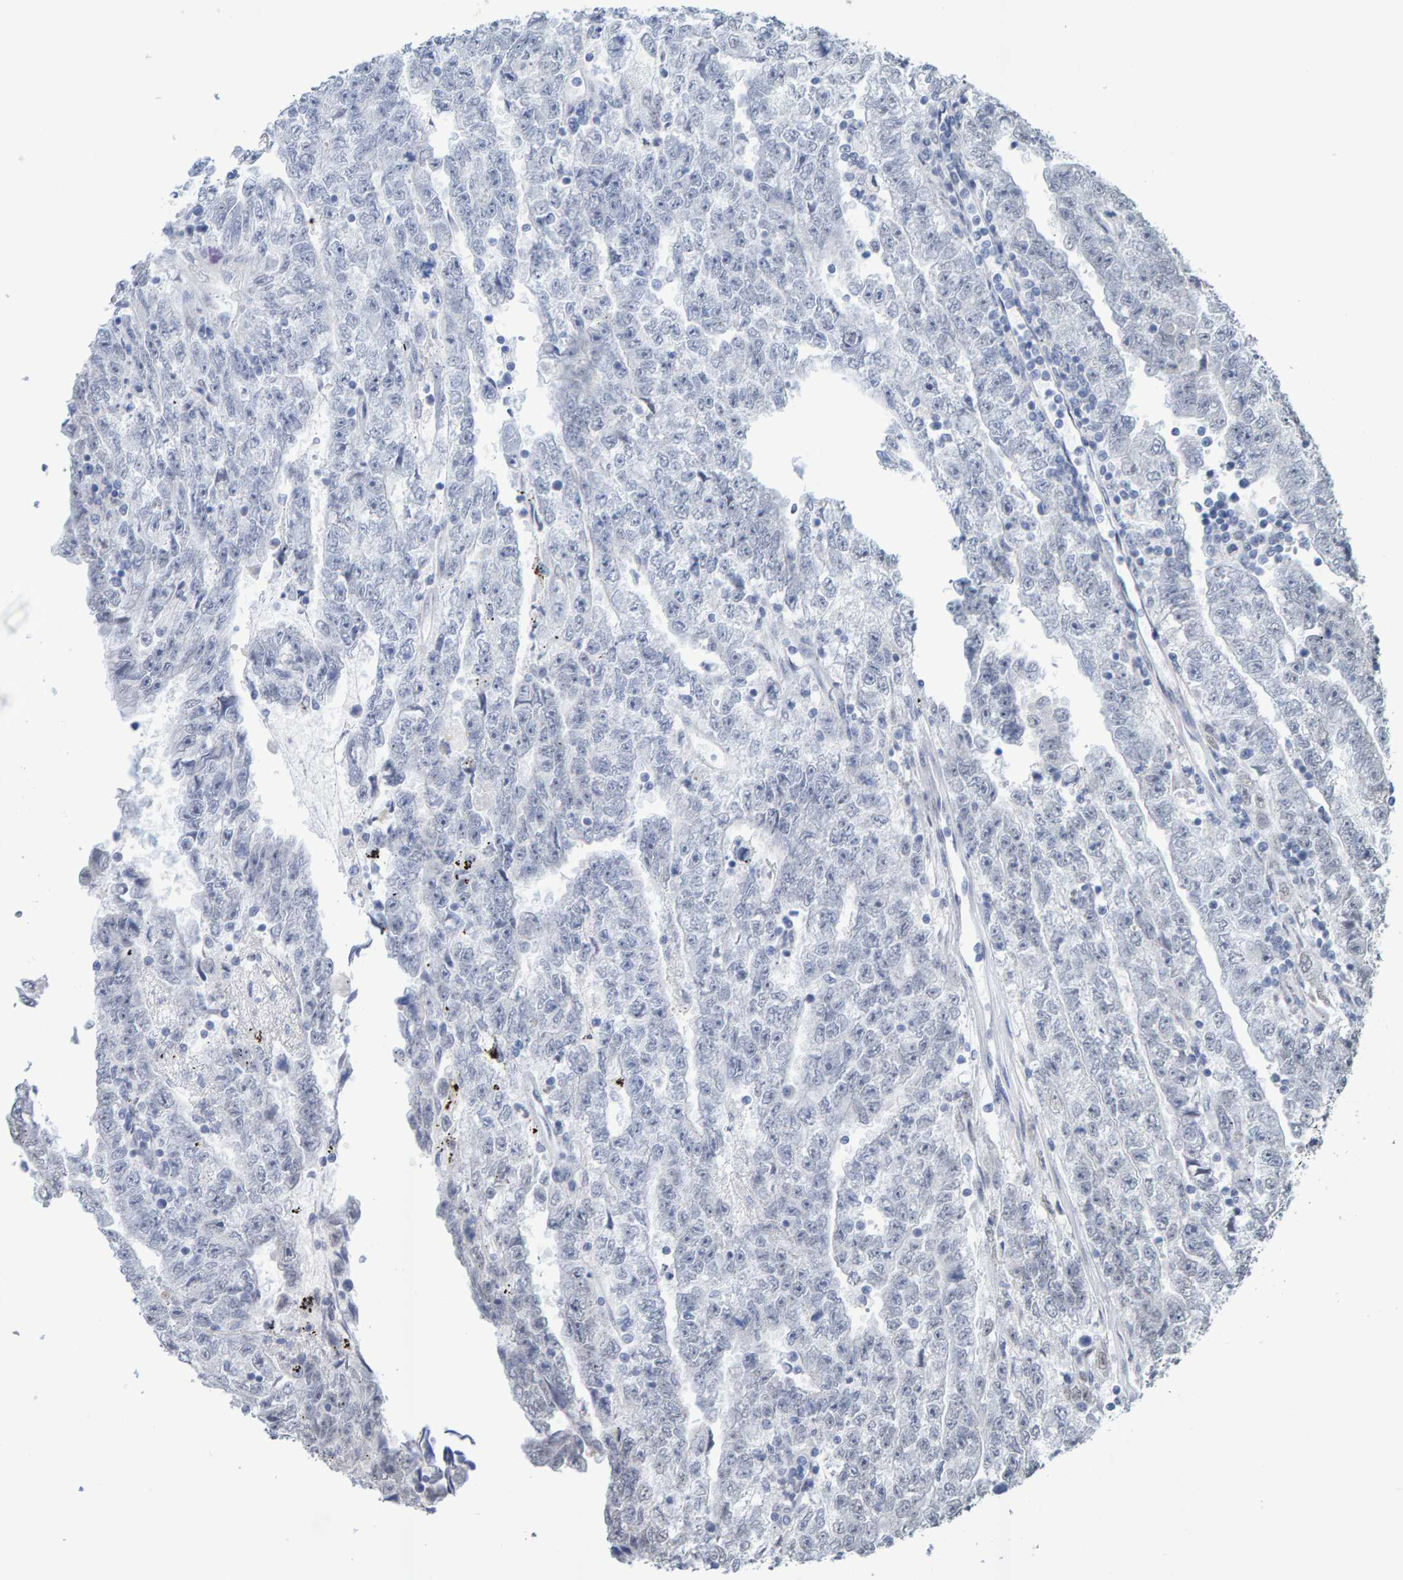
{"staining": {"intensity": "negative", "quantity": "none", "location": "none"}, "tissue": "testis cancer", "cell_type": "Tumor cells", "image_type": "cancer", "snomed": [{"axis": "morphology", "description": "Carcinoma, Embryonal, NOS"}, {"axis": "topography", "description": "Testis"}], "caption": "This is a histopathology image of IHC staining of testis cancer, which shows no positivity in tumor cells.", "gene": "USP43", "patient": {"sex": "male", "age": 25}}